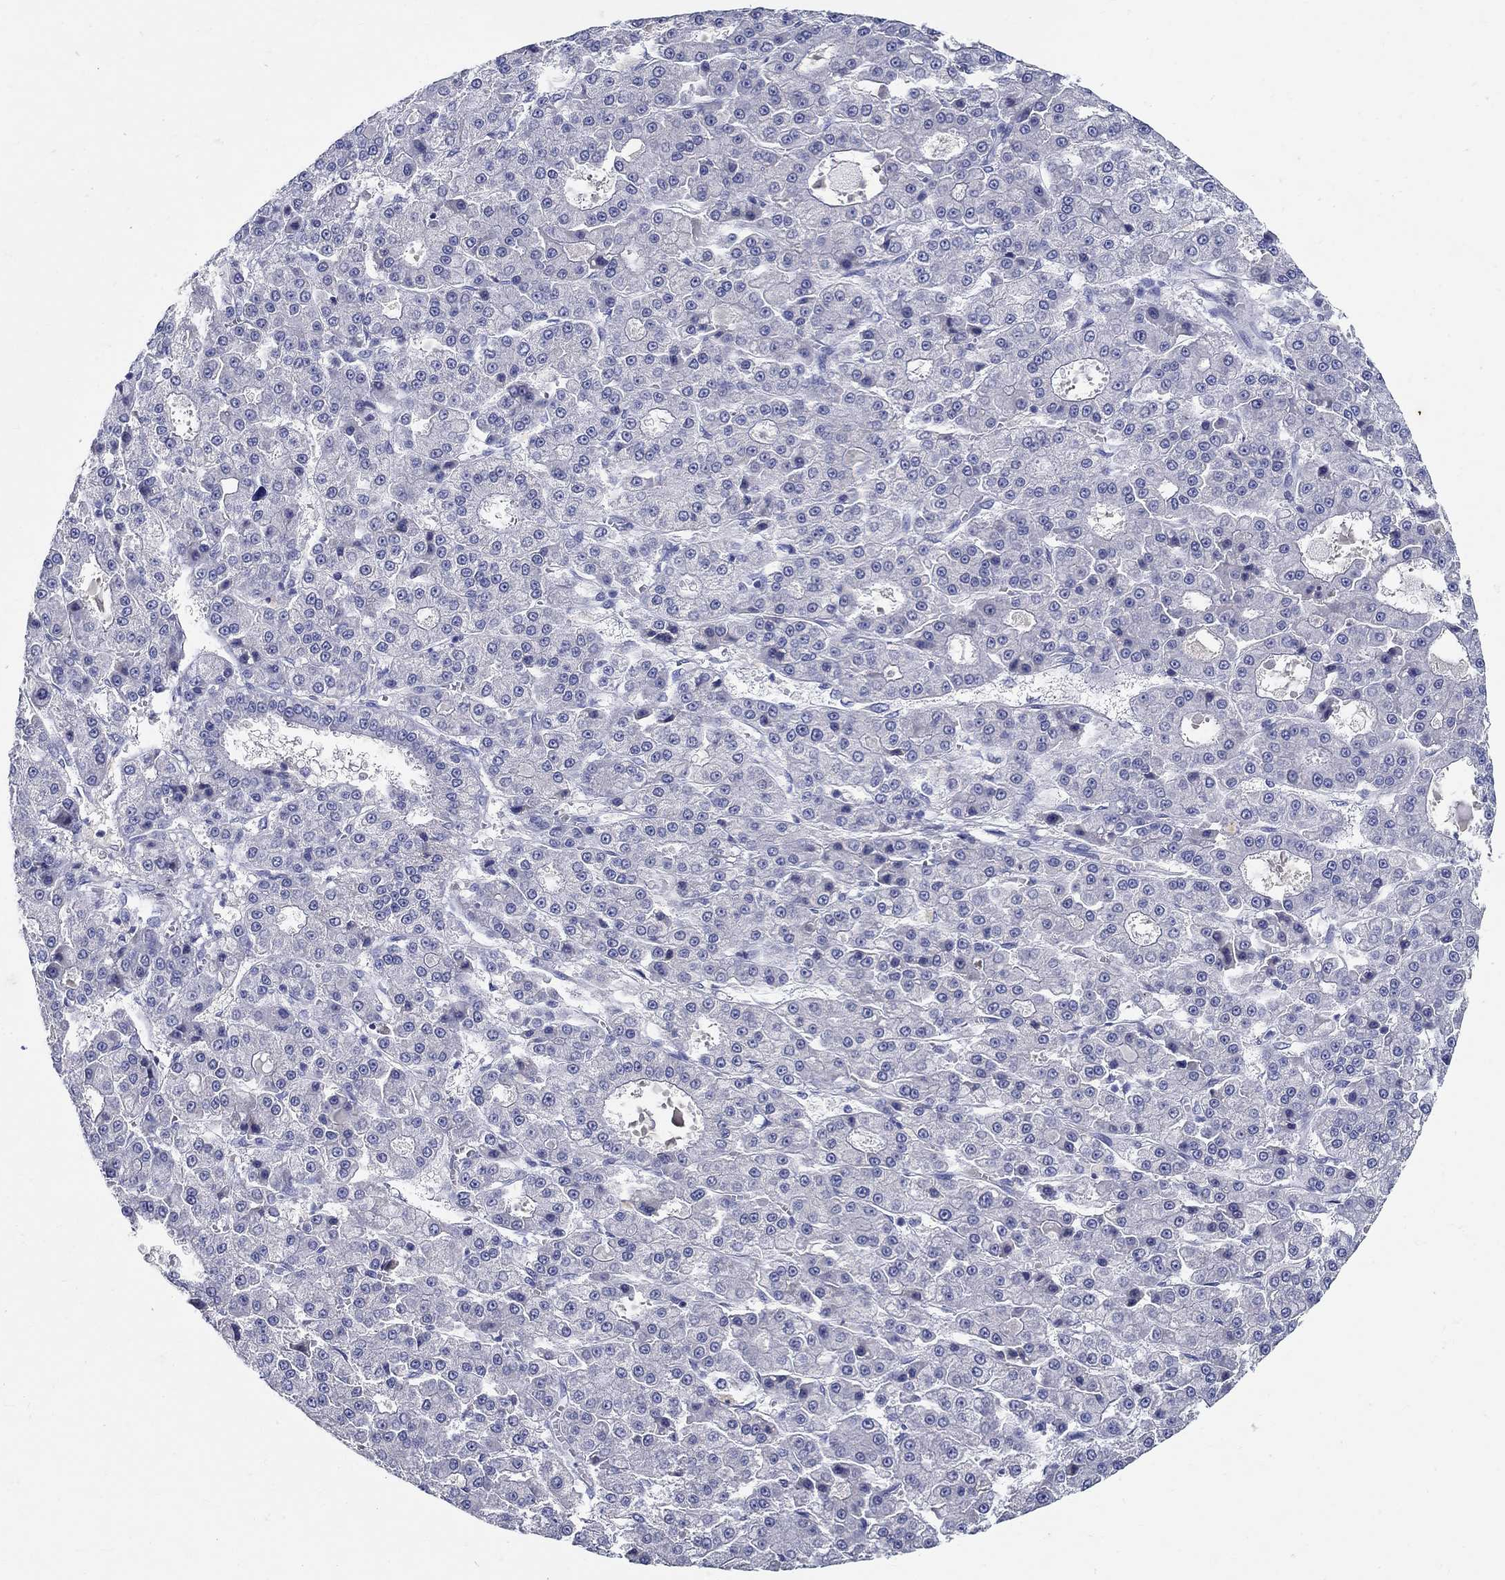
{"staining": {"intensity": "negative", "quantity": "none", "location": "none"}, "tissue": "liver cancer", "cell_type": "Tumor cells", "image_type": "cancer", "snomed": [{"axis": "morphology", "description": "Carcinoma, Hepatocellular, NOS"}, {"axis": "topography", "description": "Liver"}], "caption": "Tumor cells are negative for protein expression in human hepatocellular carcinoma (liver).", "gene": "CRYGD", "patient": {"sex": "male", "age": 70}}